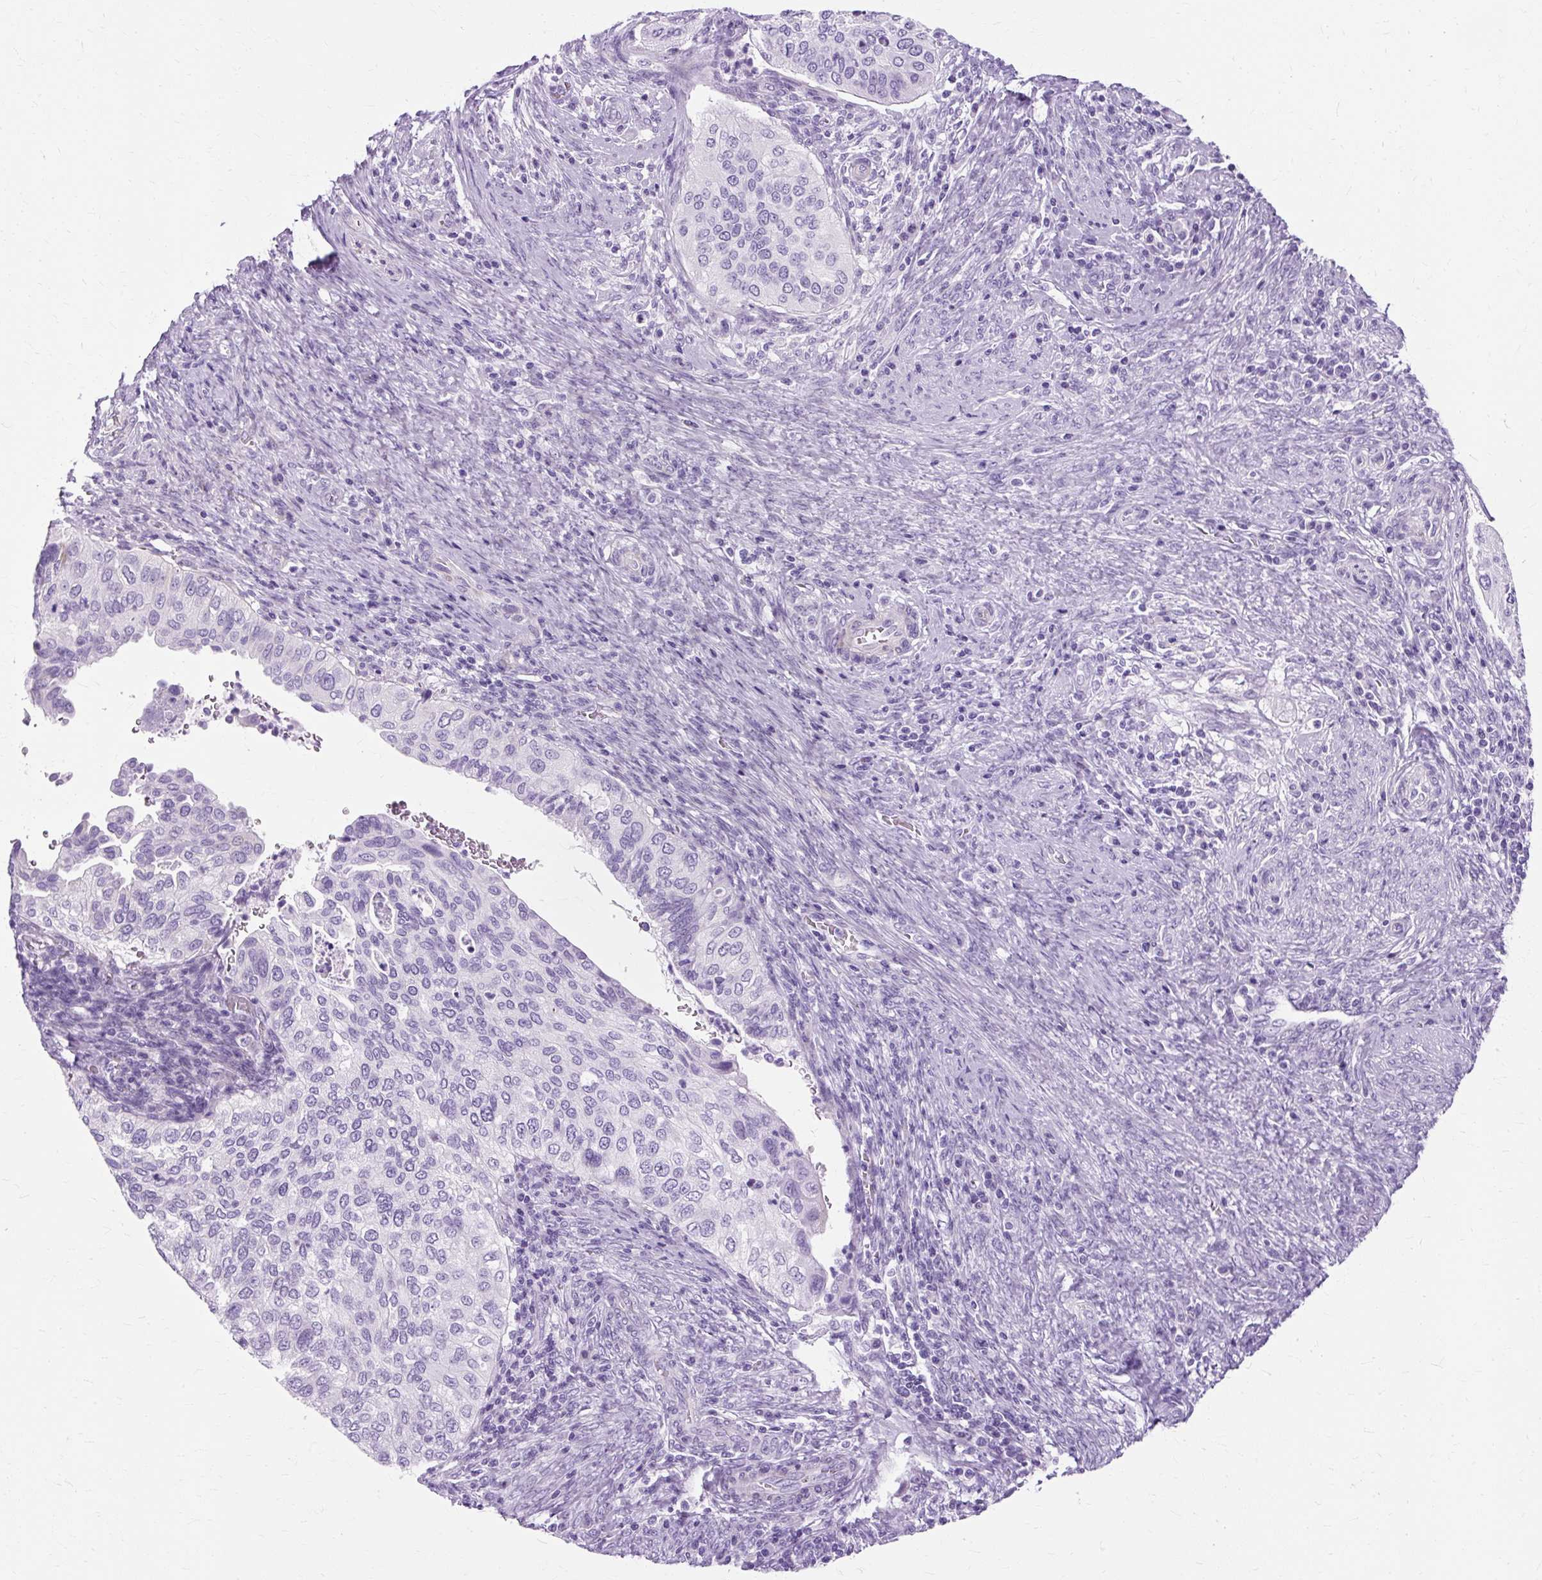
{"staining": {"intensity": "negative", "quantity": "none", "location": "none"}, "tissue": "cervical cancer", "cell_type": "Tumor cells", "image_type": "cancer", "snomed": [{"axis": "morphology", "description": "Squamous cell carcinoma, NOS"}, {"axis": "topography", "description": "Cervix"}], "caption": "Tumor cells are negative for brown protein staining in squamous cell carcinoma (cervical).", "gene": "TMEM89", "patient": {"sex": "female", "age": 38}}